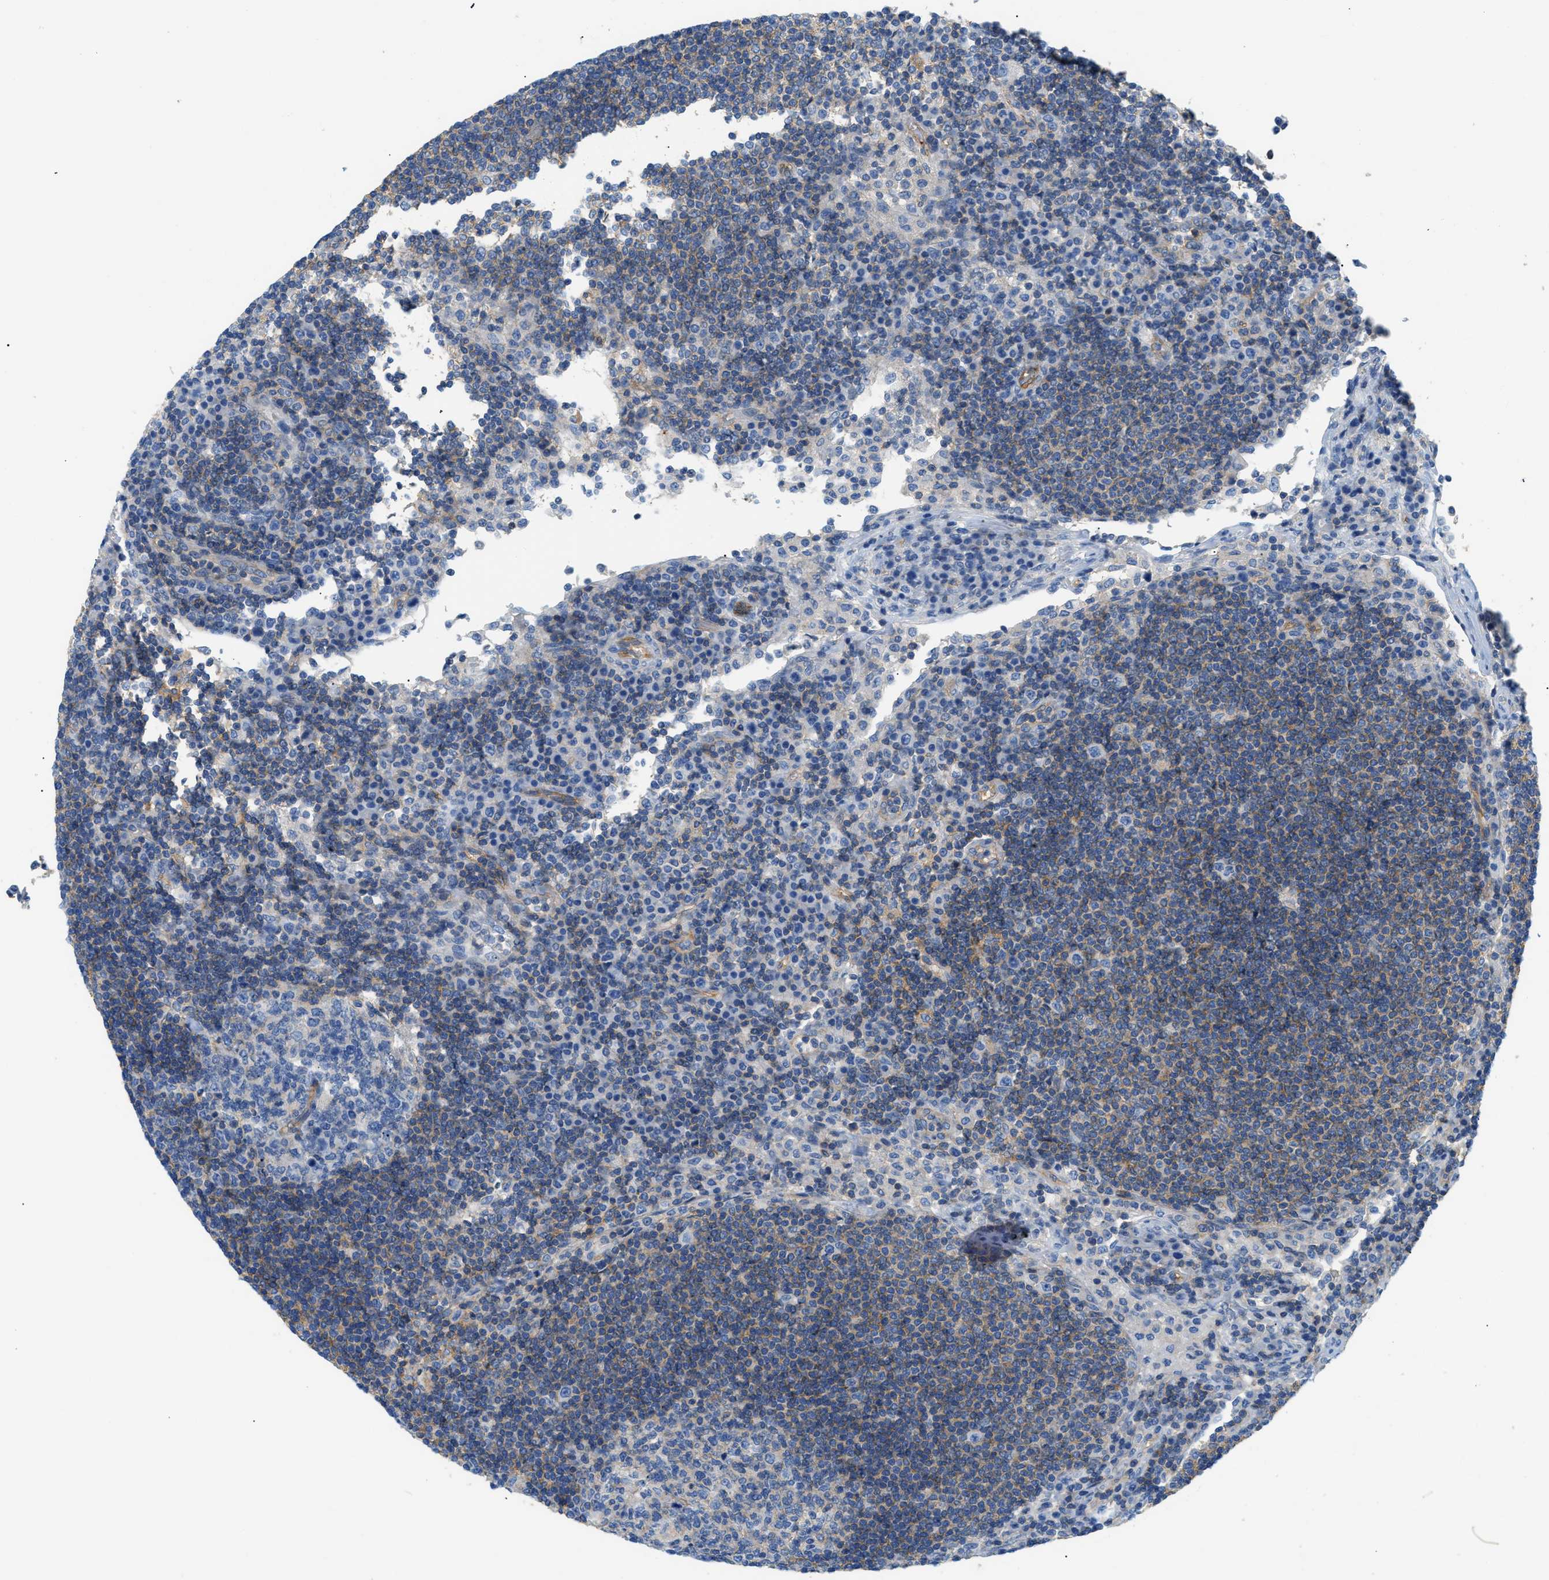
{"staining": {"intensity": "negative", "quantity": "none", "location": "none"}, "tissue": "lymph node", "cell_type": "Germinal center cells", "image_type": "normal", "snomed": [{"axis": "morphology", "description": "Normal tissue, NOS"}, {"axis": "topography", "description": "Lymph node"}], "caption": "IHC histopathology image of unremarkable human lymph node stained for a protein (brown), which demonstrates no staining in germinal center cells. (Stains: DAB immunohistochemistry with hematoxylin counter stain, Microscopy: brightfield microscopy at high magnification).", "gene": "ORAI1", "patient": {"sex": "female", "age": 53}}